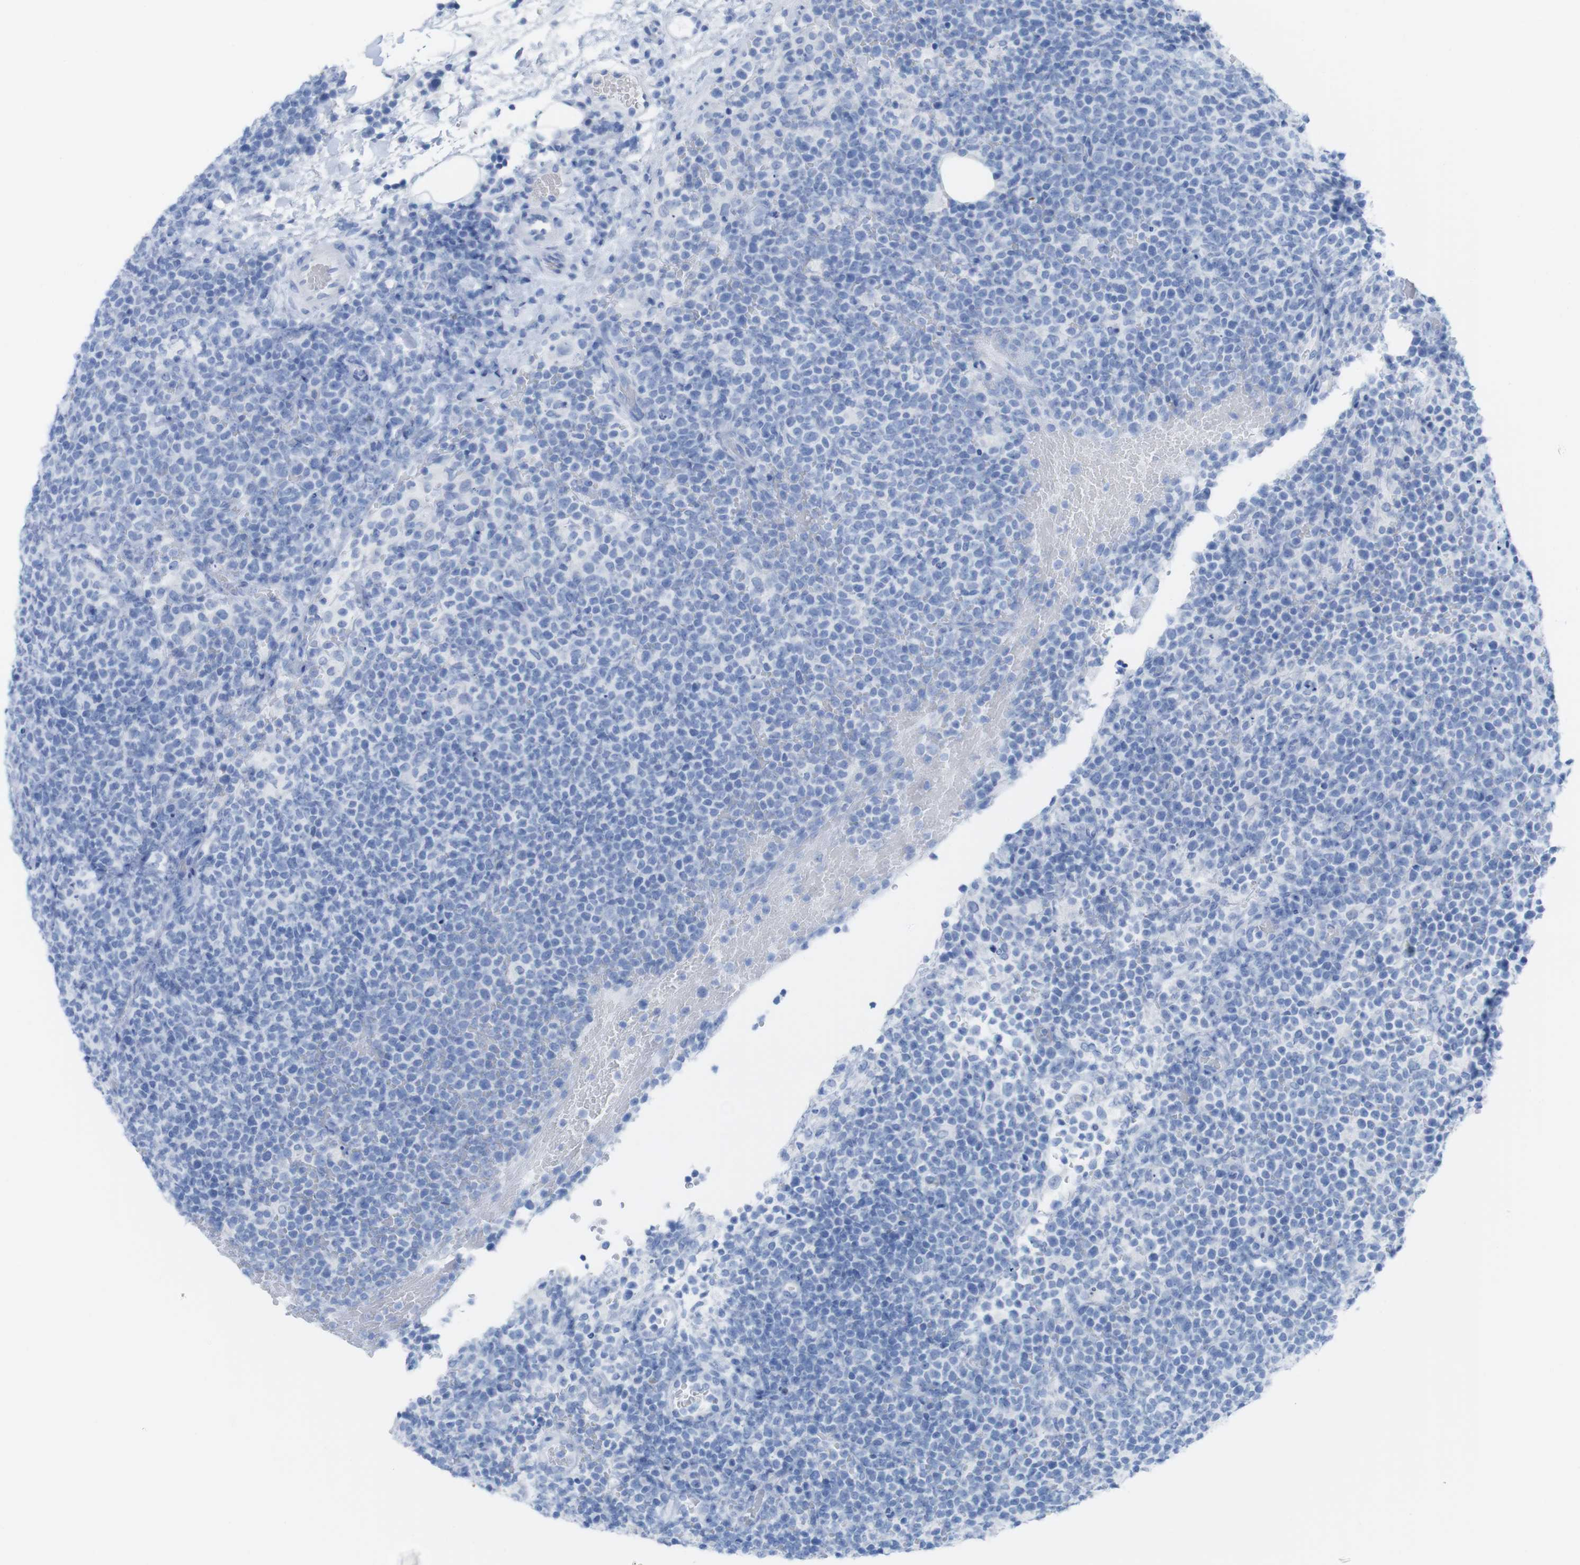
{"staining": {"intensity": "negative", "quantity": "none", "location": "none"}, "tissue": "lymphoma", "cell_type": "Tumor cells", "image_type": "cancer", "snomed": [{"axis": "morphology", "description": "Malignant lymphoma, non-Hodgkin's type, High grade"}, {"axis": "topography", "description": "Lymph node"}], "caption": "DAB immunohistochemical staining of lymphoma reveals no significant expression in tumor cells.", "gene": "MYH7", "patient": {"sex": "male", "age": 61}}